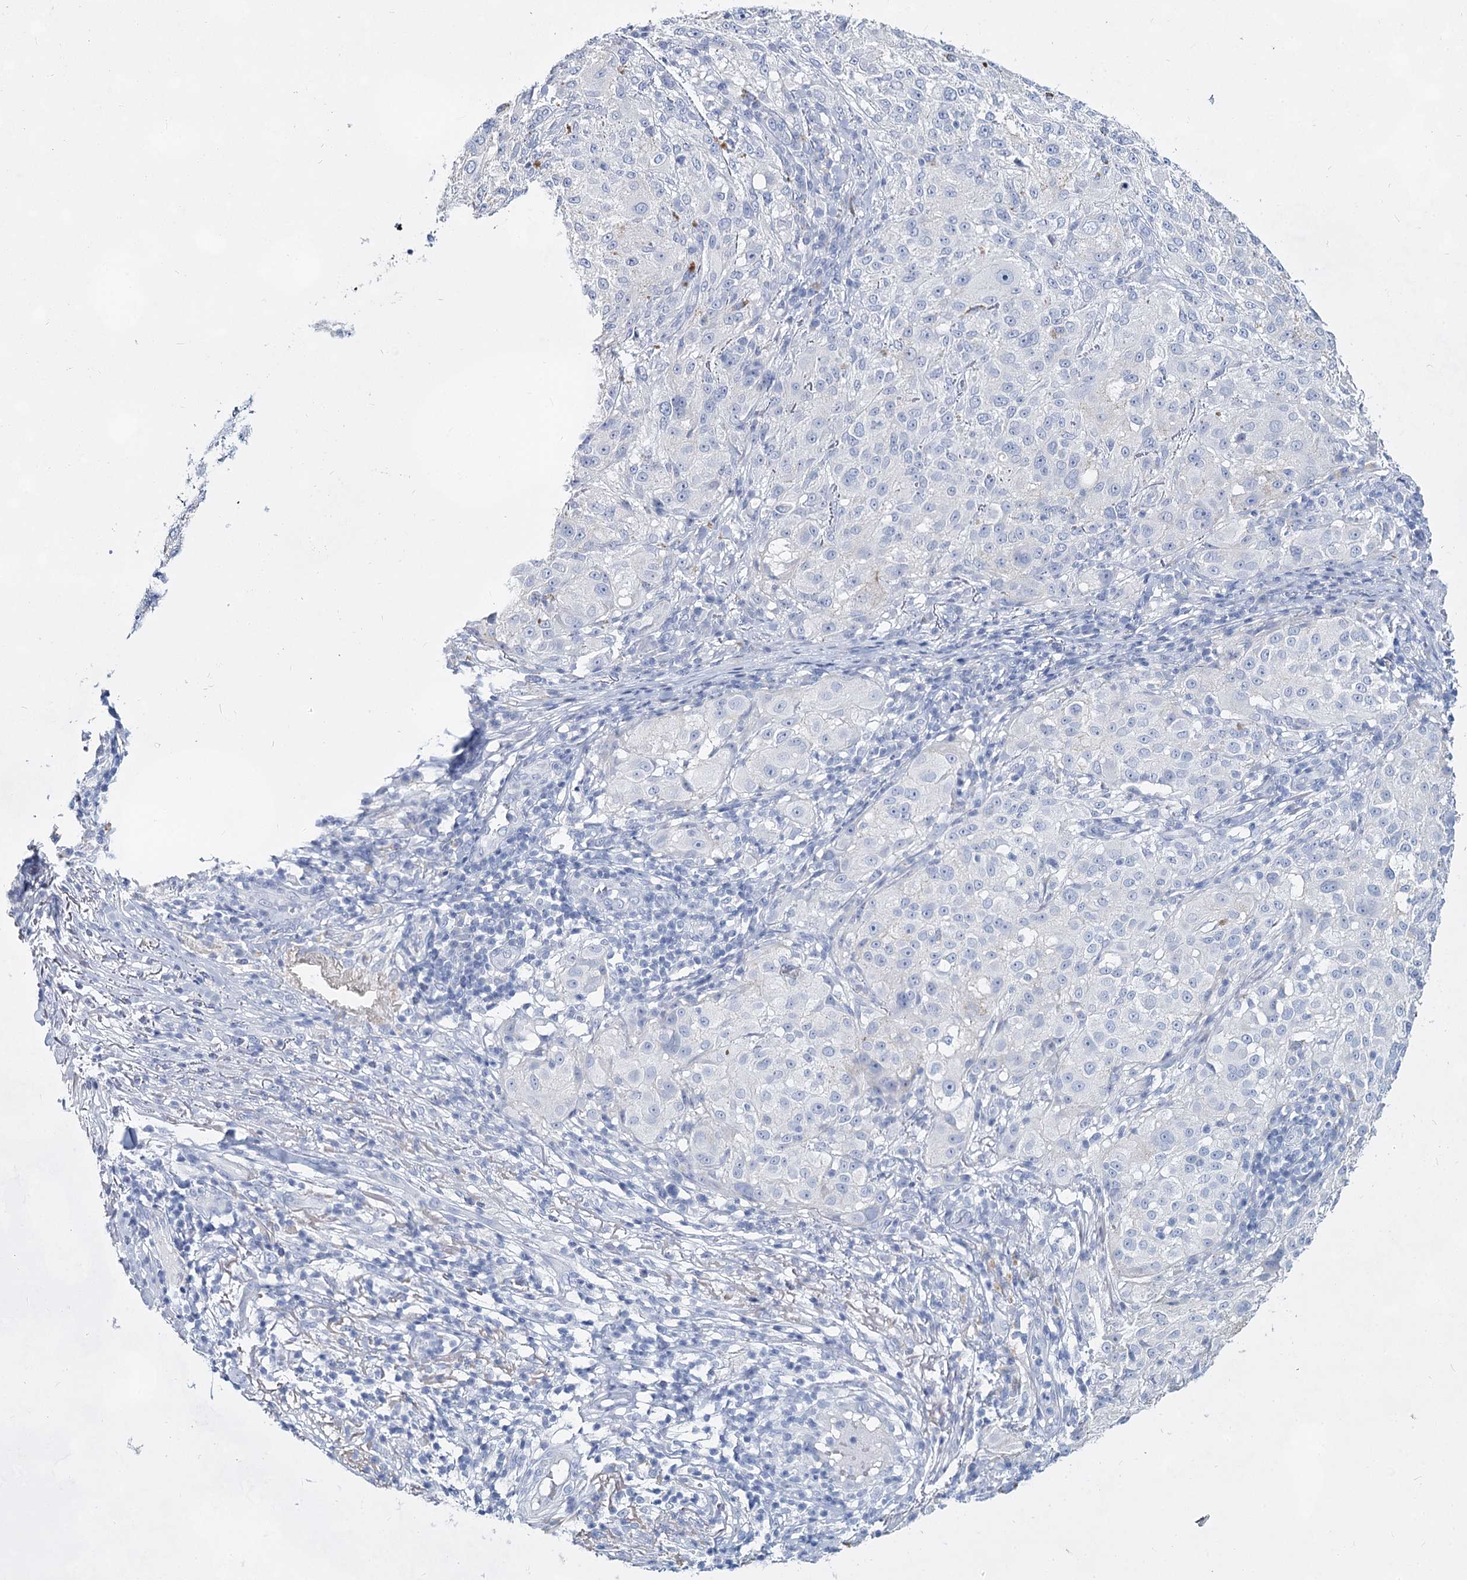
{"staining": {"intensity": "negative", "quantity": "none", "location": "none"}, "tissue": "melanoma", "cell_type": "Tumor cells", "image_type": "cancer", "snomed": [{"axis": "morphology", "description": "Necrosis, NOS"}, {"axis": "morphology", "description": "Malignant melanoma, NOS"}, {"axis": "topography", "description": "Skin"}], "caption": "There is no significant positivity in tumor cells of melanoma.", "gene": "SLC17A2", "patient": {"sex": "female", "age": 87}}